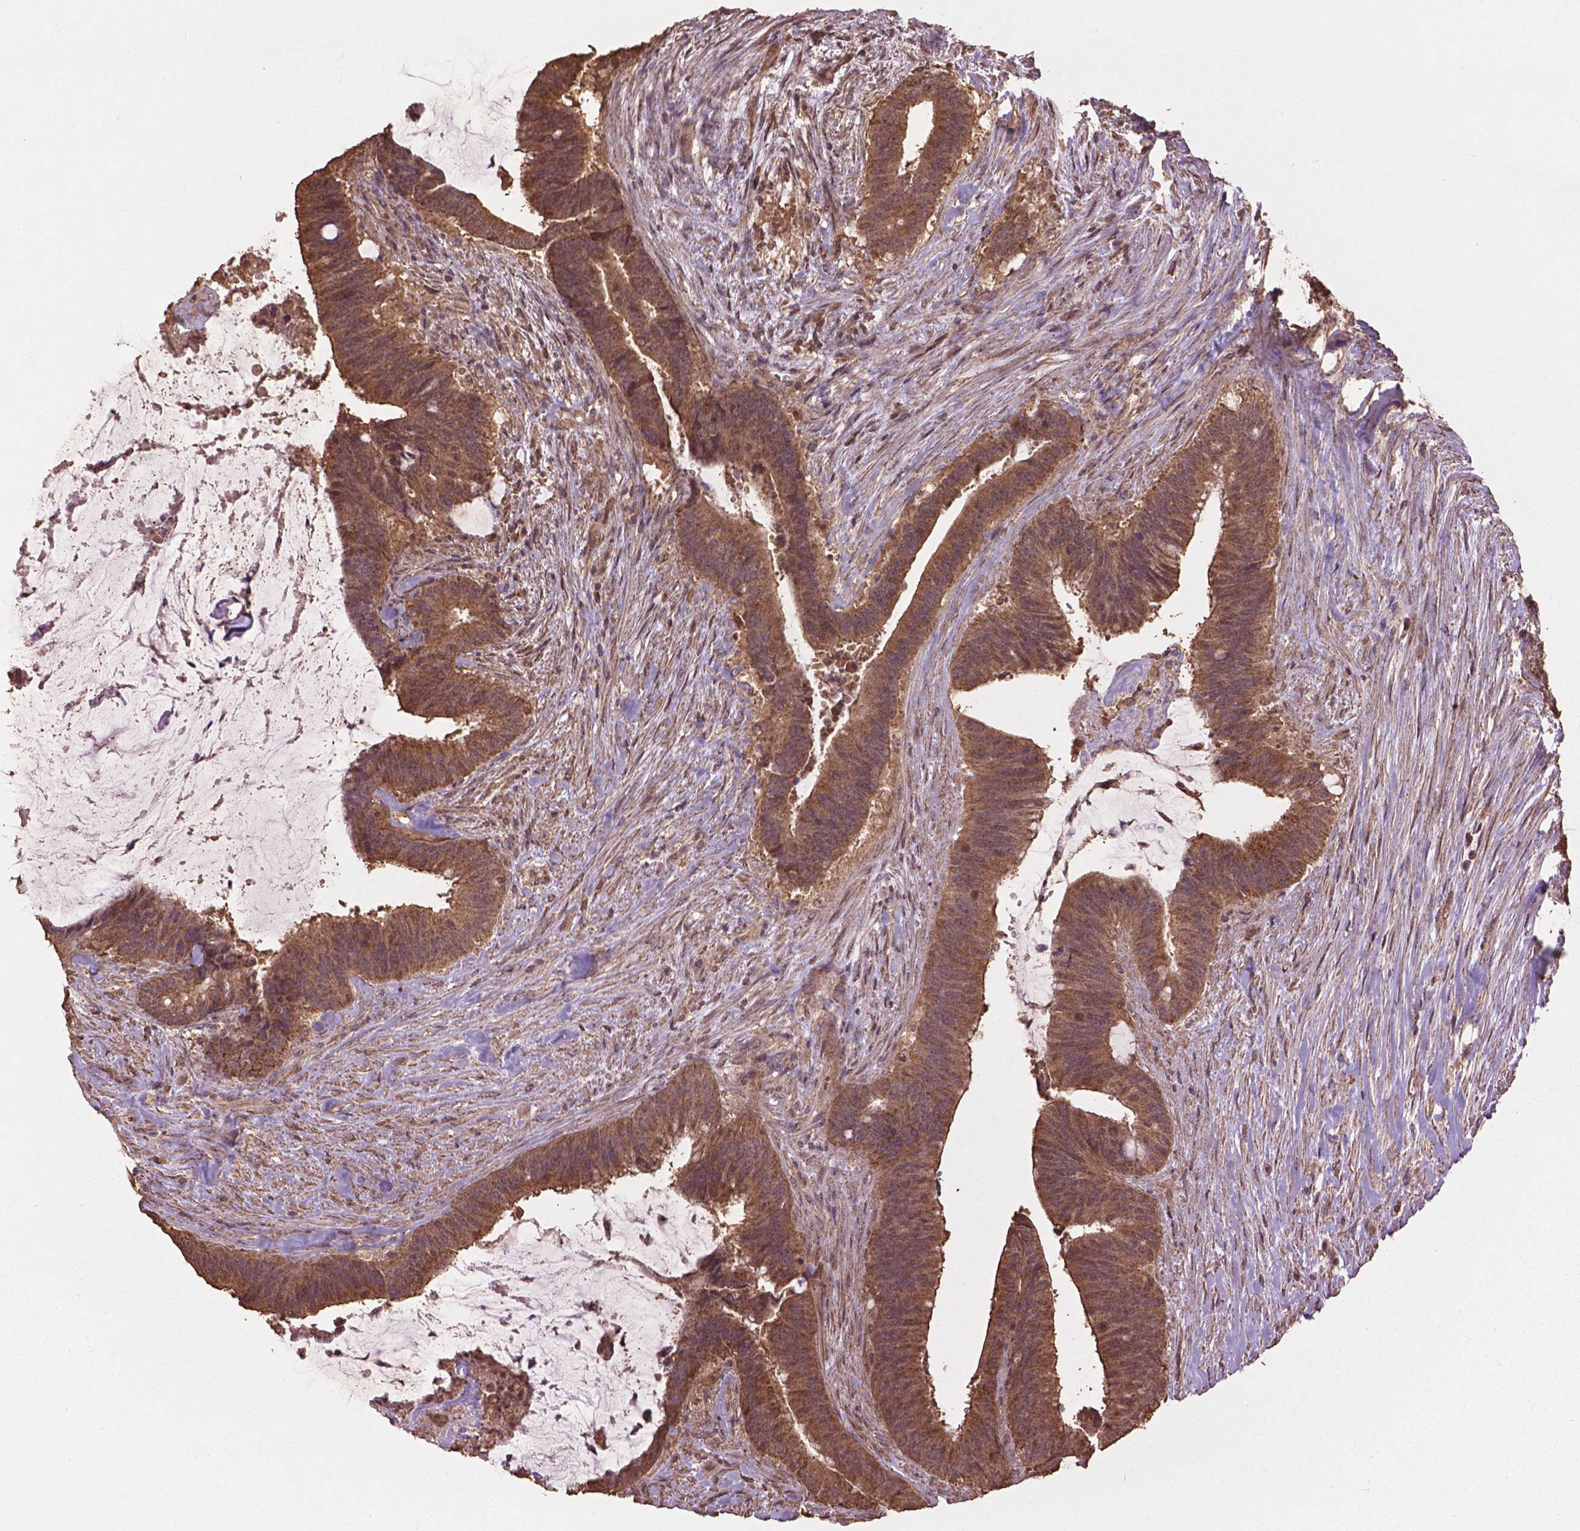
{"staining": {"intensity": "moderate", "quantity": ">75%", "location": "cytoplasmic/membranous"}, "tissue": "colorectal cancer", "cell_type": "Tumor cells", "image_type": "cancer", "snomed": [{"axis": "morphology", "description": "Adenocarcinoma, NOS"}, {"axis": "topography", "description": "Colon"}], "caption": "Colorectal adenocarcinoma stained for a protein displays moderate cytoplasmic/membranous positivity in tumor cells.", "gene": "BABAM1", "patient": {"sex": "female", "age": 43}}